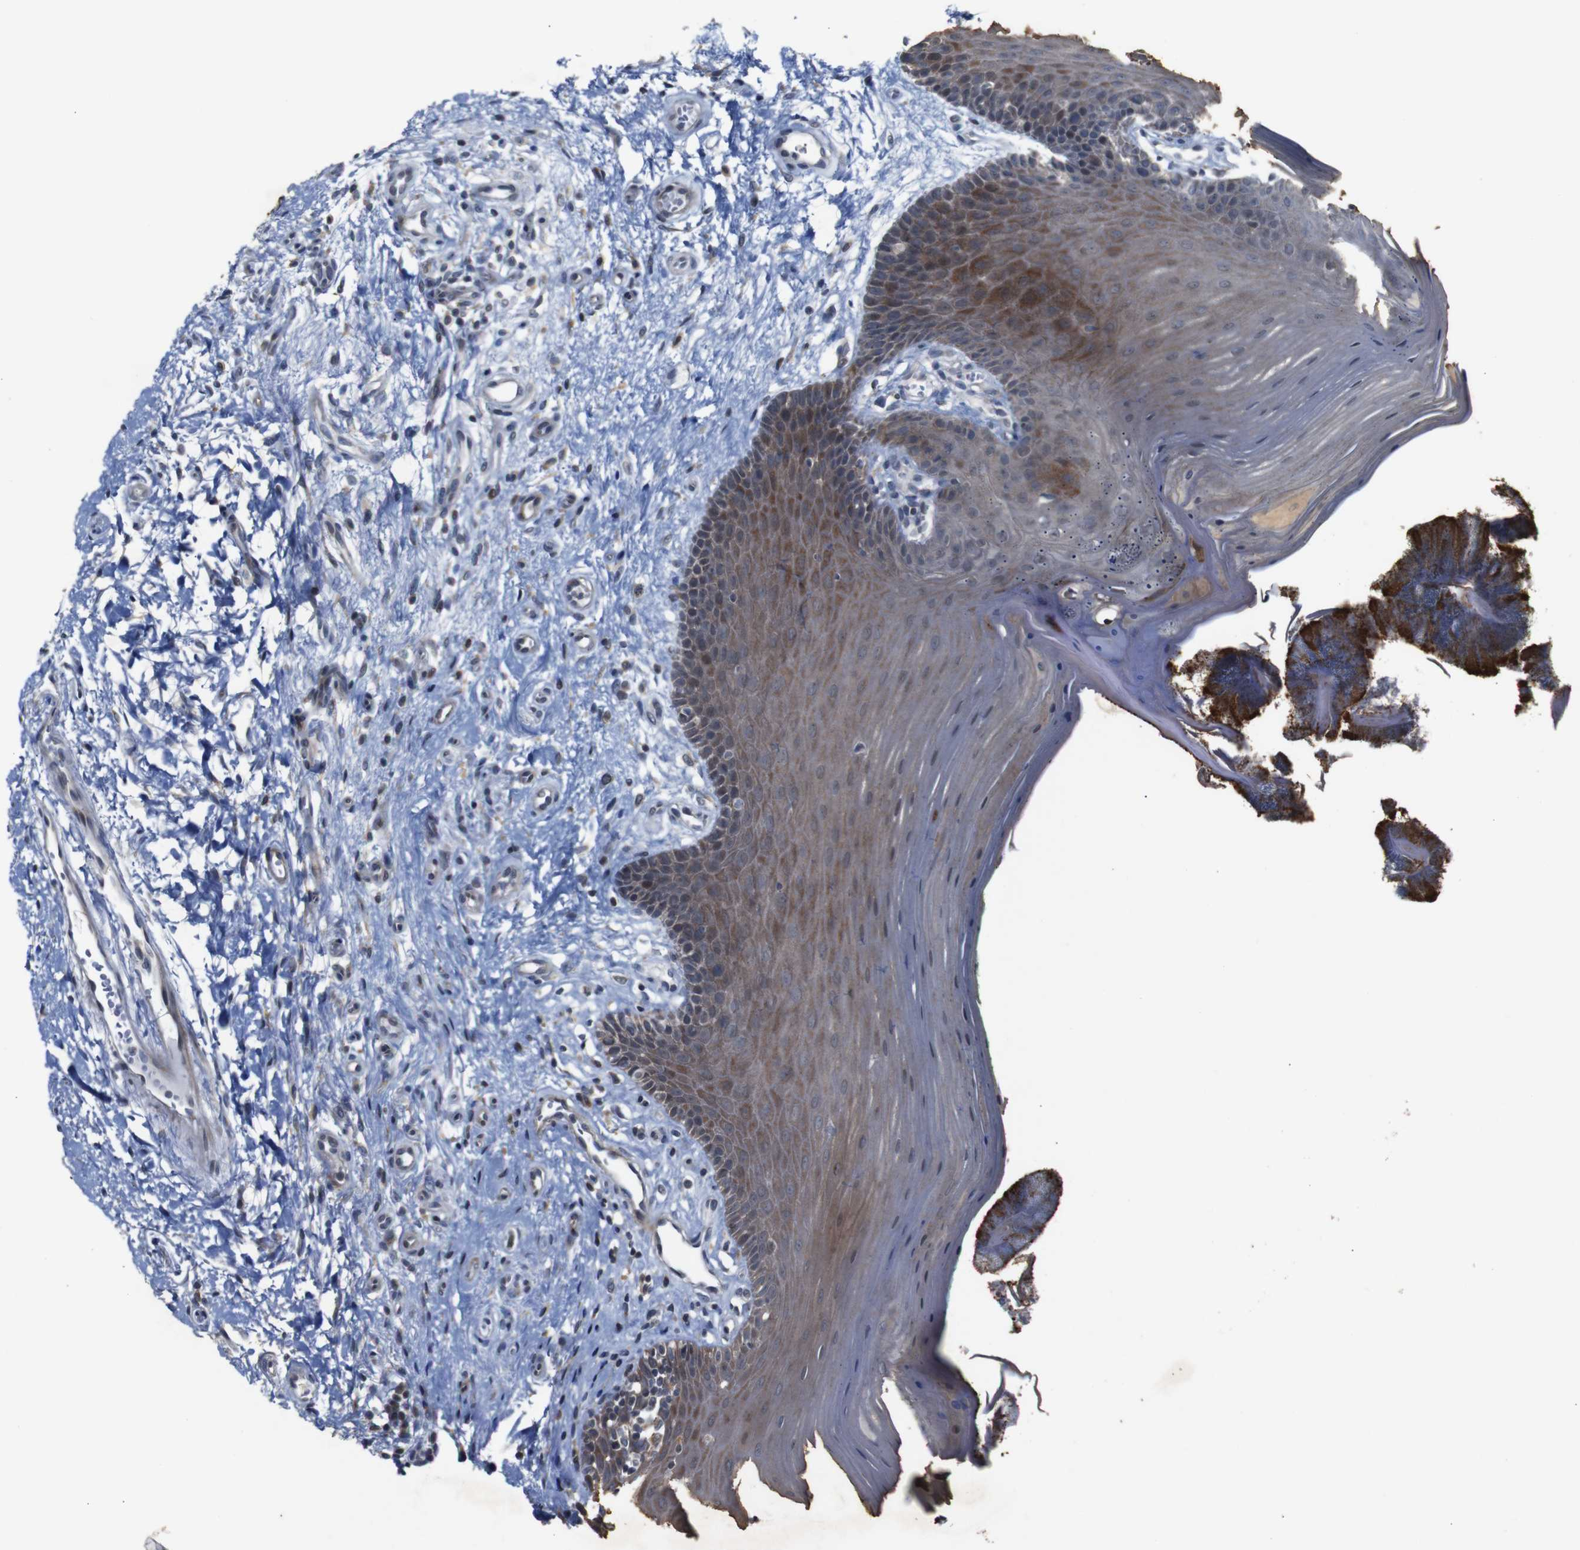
{"staining": {"intensity": "moderate", "quantity": ">75%", "location": "cytoplasmic/membranous"}, "tissue": "oral mucosa", "cell_type": "Squamous epithelial cells", "image_type": "normal", "snomed": [{"axis": "morphology", "description": "Normal tissue, NOS"}, {"axis": "topography", "description": "Skeletal muscle"}, {"axis": "topography", "description": "Oral tissue"}], "caption": "Immunohistochemistry histopathology image of normal oral mucosa stained for a protein (brown), which reveals medium levels of moderate cytoplasmic/membranous expression in about >75% of squamous epithelial cells.", "gene": "ATP7B", "patient": {"sex": "male", "age": 58}}